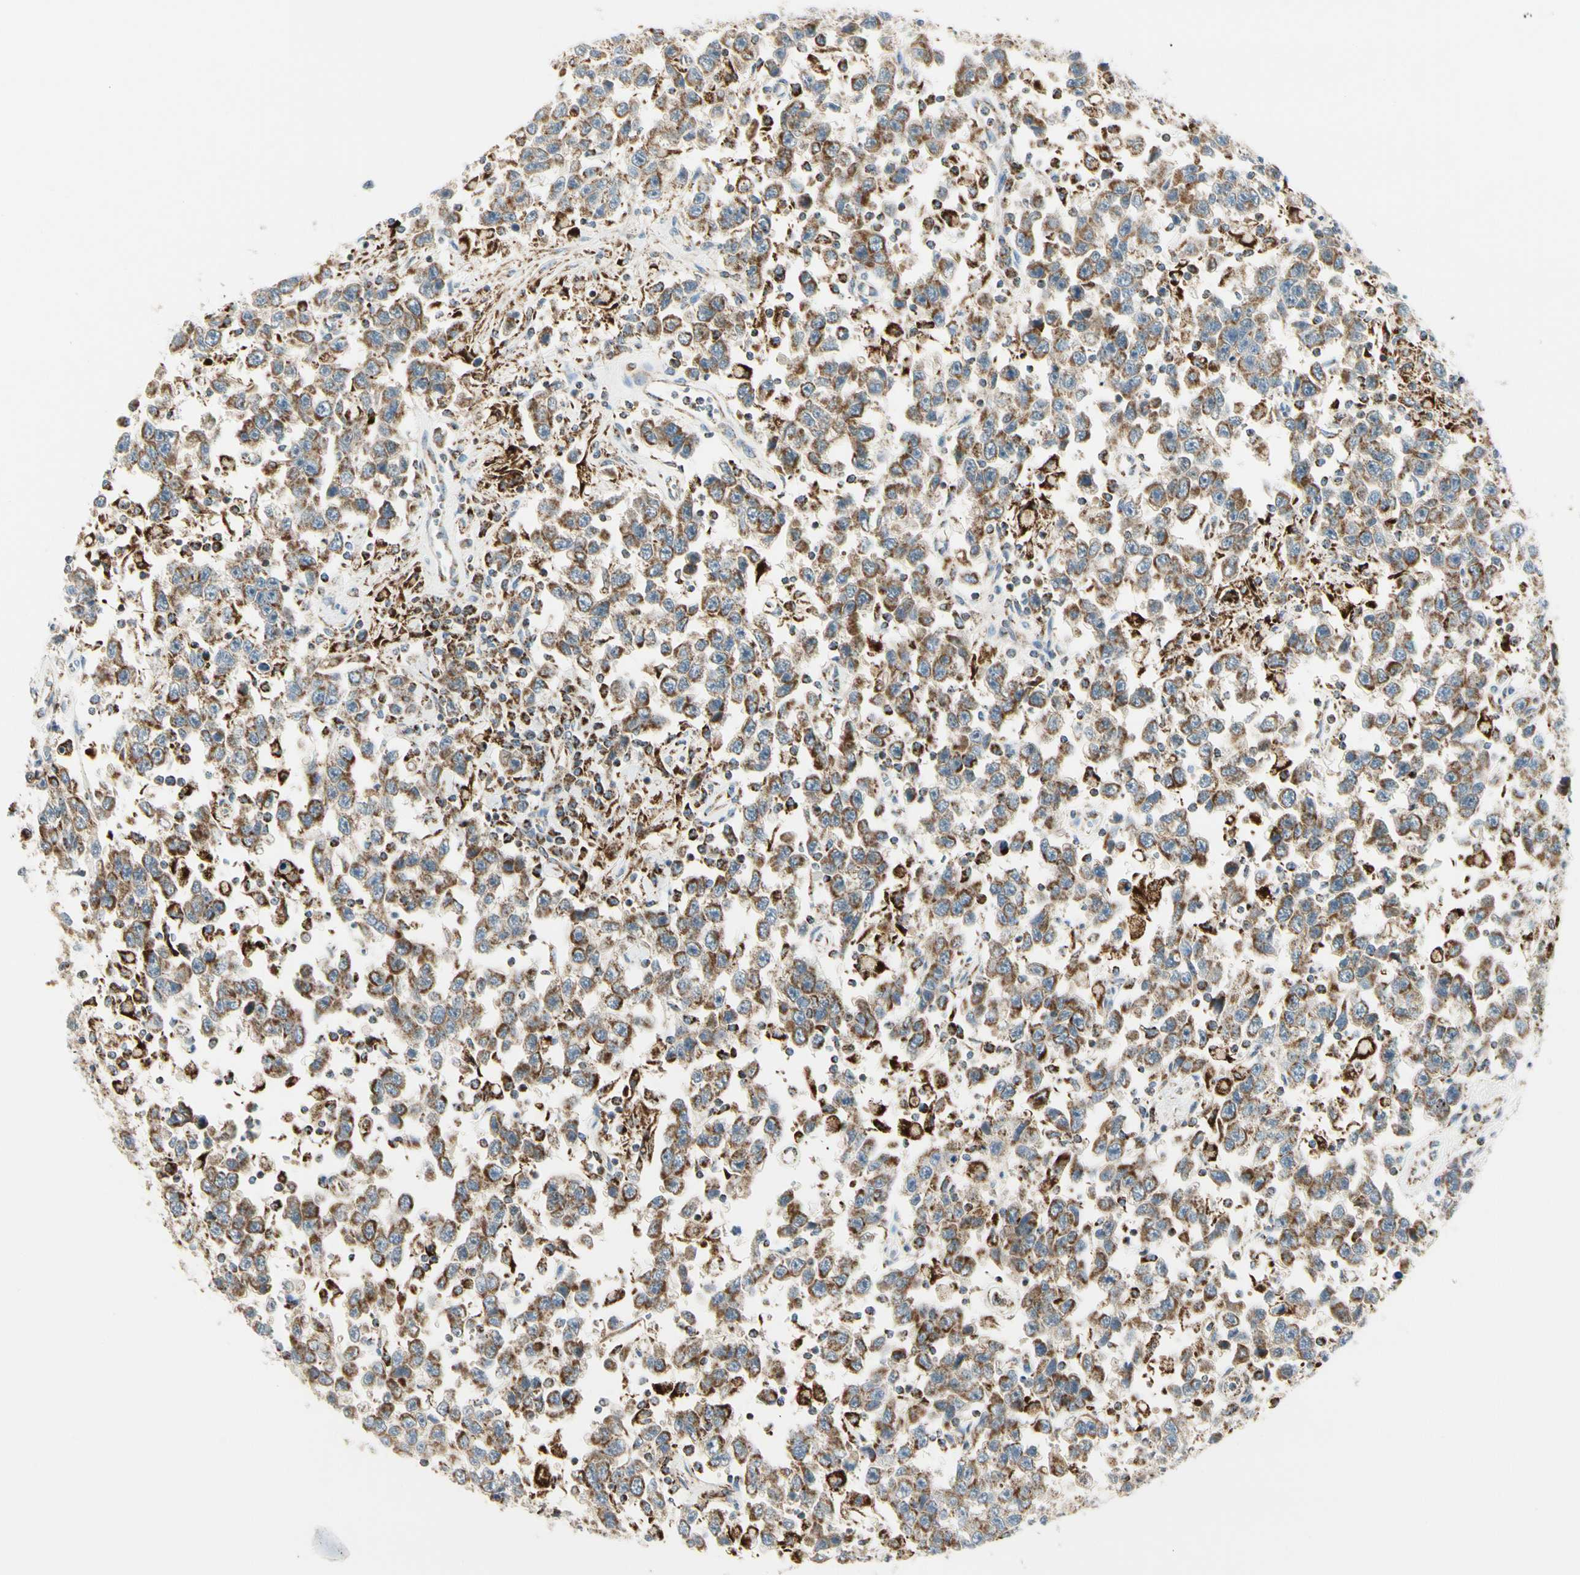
{"staining": {"intensity": "moderate", "quantity": ">75%", "location": "cytoplasmic/membranous"}, "tissue": "testis cancer", "cell_type": "Tumor cells", "image_type": "cancer", "snomed": [{"axis": "morphology", "description": "Seminoma, NOS"}, {"axis": "topography", "description": "Testis"}], "caption": "Human testis cancer stained with a protein marker demonstrates moderate staining in tumor cells.", "gene": "TBC1D10A", "patient": {"sex": "male", "age": 41}}